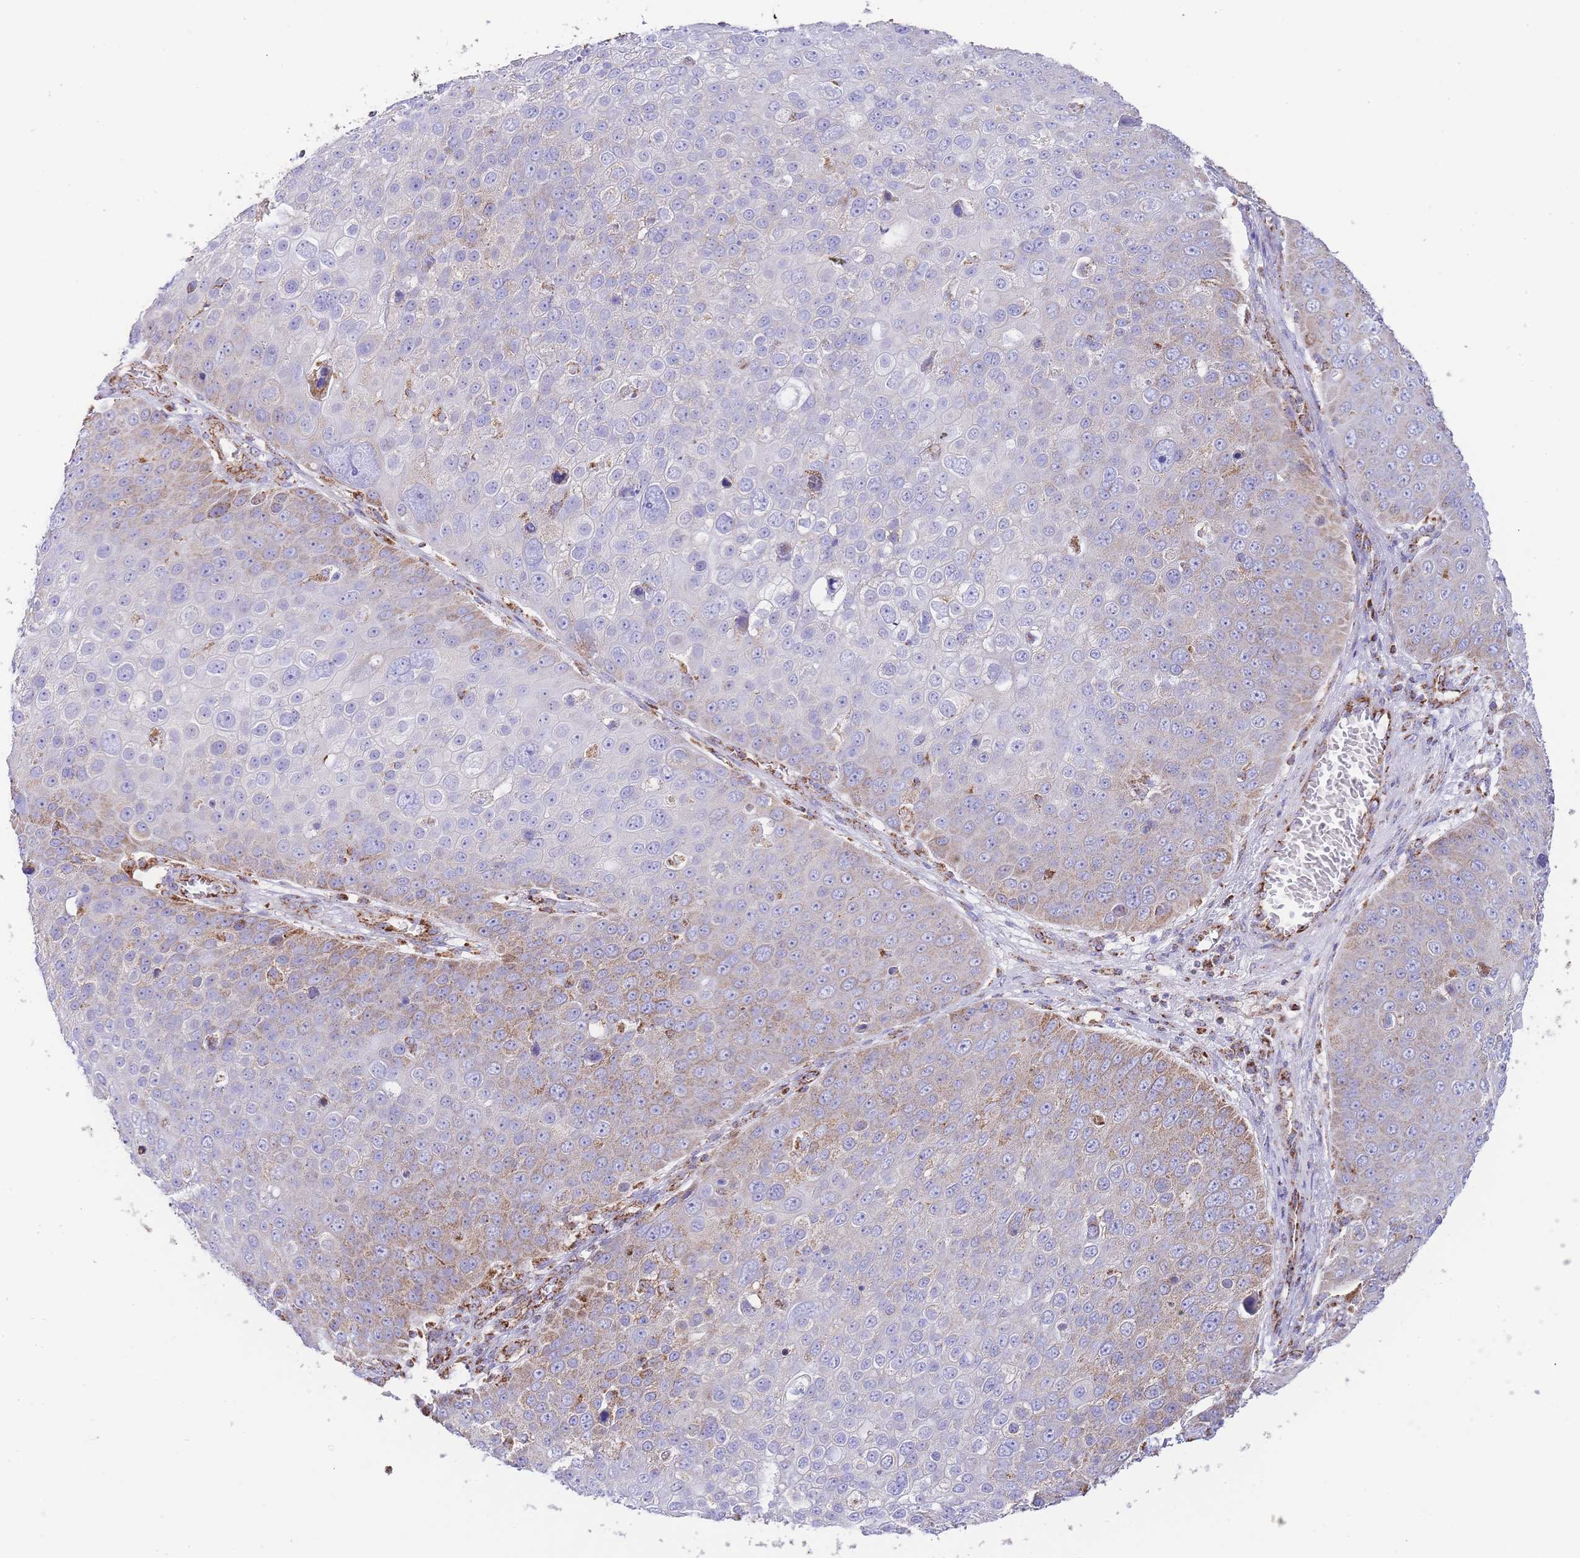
{"staining": {"intensity": "weak", "quantity": "25%-75%", "location": "cytoplasmic/membranous"}, "tissue": "skin cancer", "cell_type": "Tumor cells", "image_type": "cancer", "snomed": [{"axis": "morphology", "description": "Squamous cell carcinoma, NOS"}, {"axis": "topography", "description": "Skin"}], "caption": "An immunohistochemistry photomicrograph of neoplastic tissue is shown. Protein staining in brown shows weak cytoplasmic/membranous positivity in squamous cell carcinoma (skin) within tumor cells.", "gene": "GSTM1", "patient": {"sex": "male", "age": 71}}